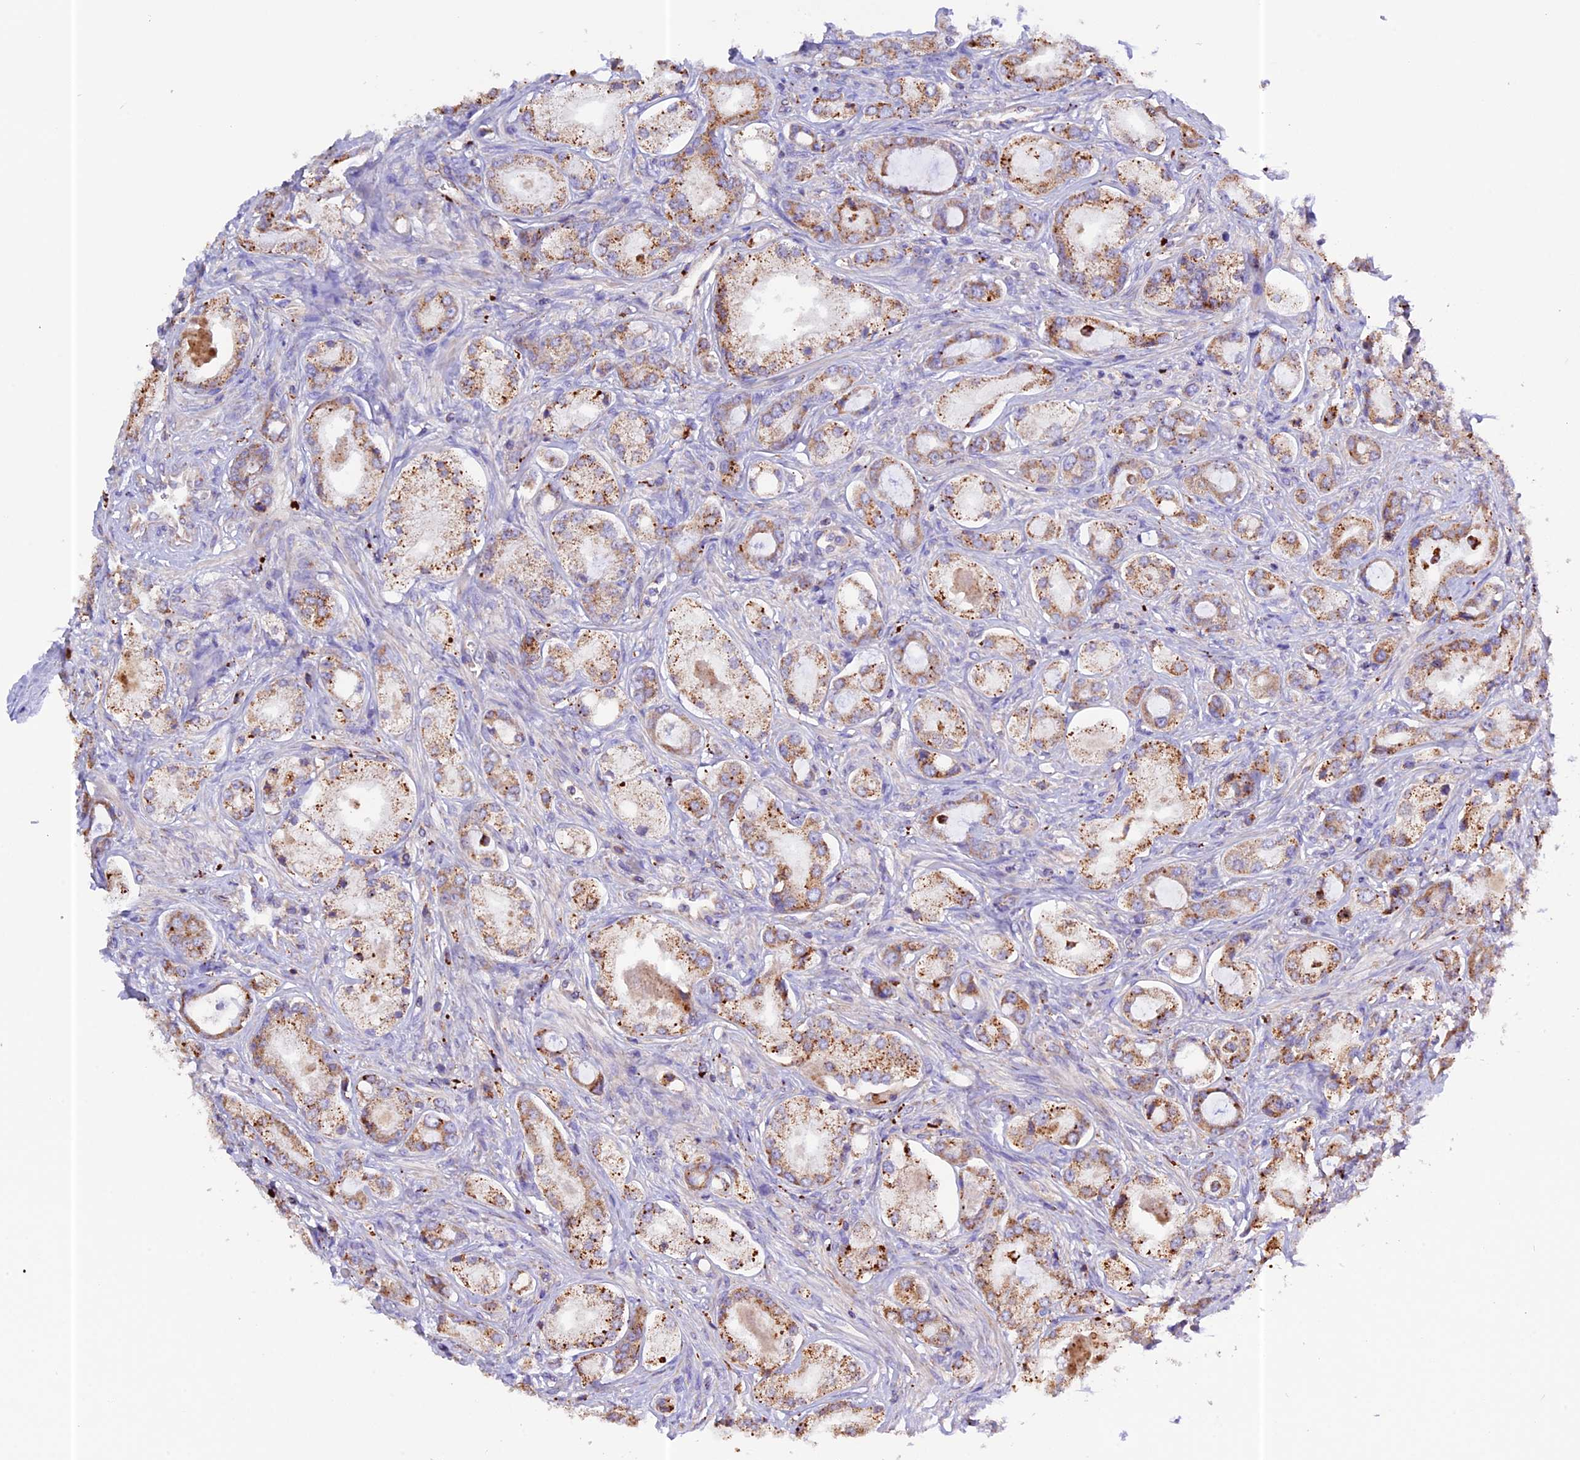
{"staining": {"intensity": "moderate", "quantity": ">75%", "location": "cytoplasmic/membranous"}, "tissue": "prostate cancer", "cell_type": "Tumor cells", "image_type": "cancer", "snomed": [{"axis": "morphology", "description": "Adenocarcinoma, Low grade"}, {"axis": "topography", "description": "Prostate"}], "caption": "Immunohistochemistry (IHC) histopathology image of neoplastic tissue: prostate cancer stained using immunohistochemistry (IHC) reveals medium levels of moderate protein expression localized specifically in the cytoplasmic/membranous of tumor cells, appearing as a cytoplasmic/membranous brown color.", "gene": "METTL22", "patient": {"sex": "male", "age": 68}}